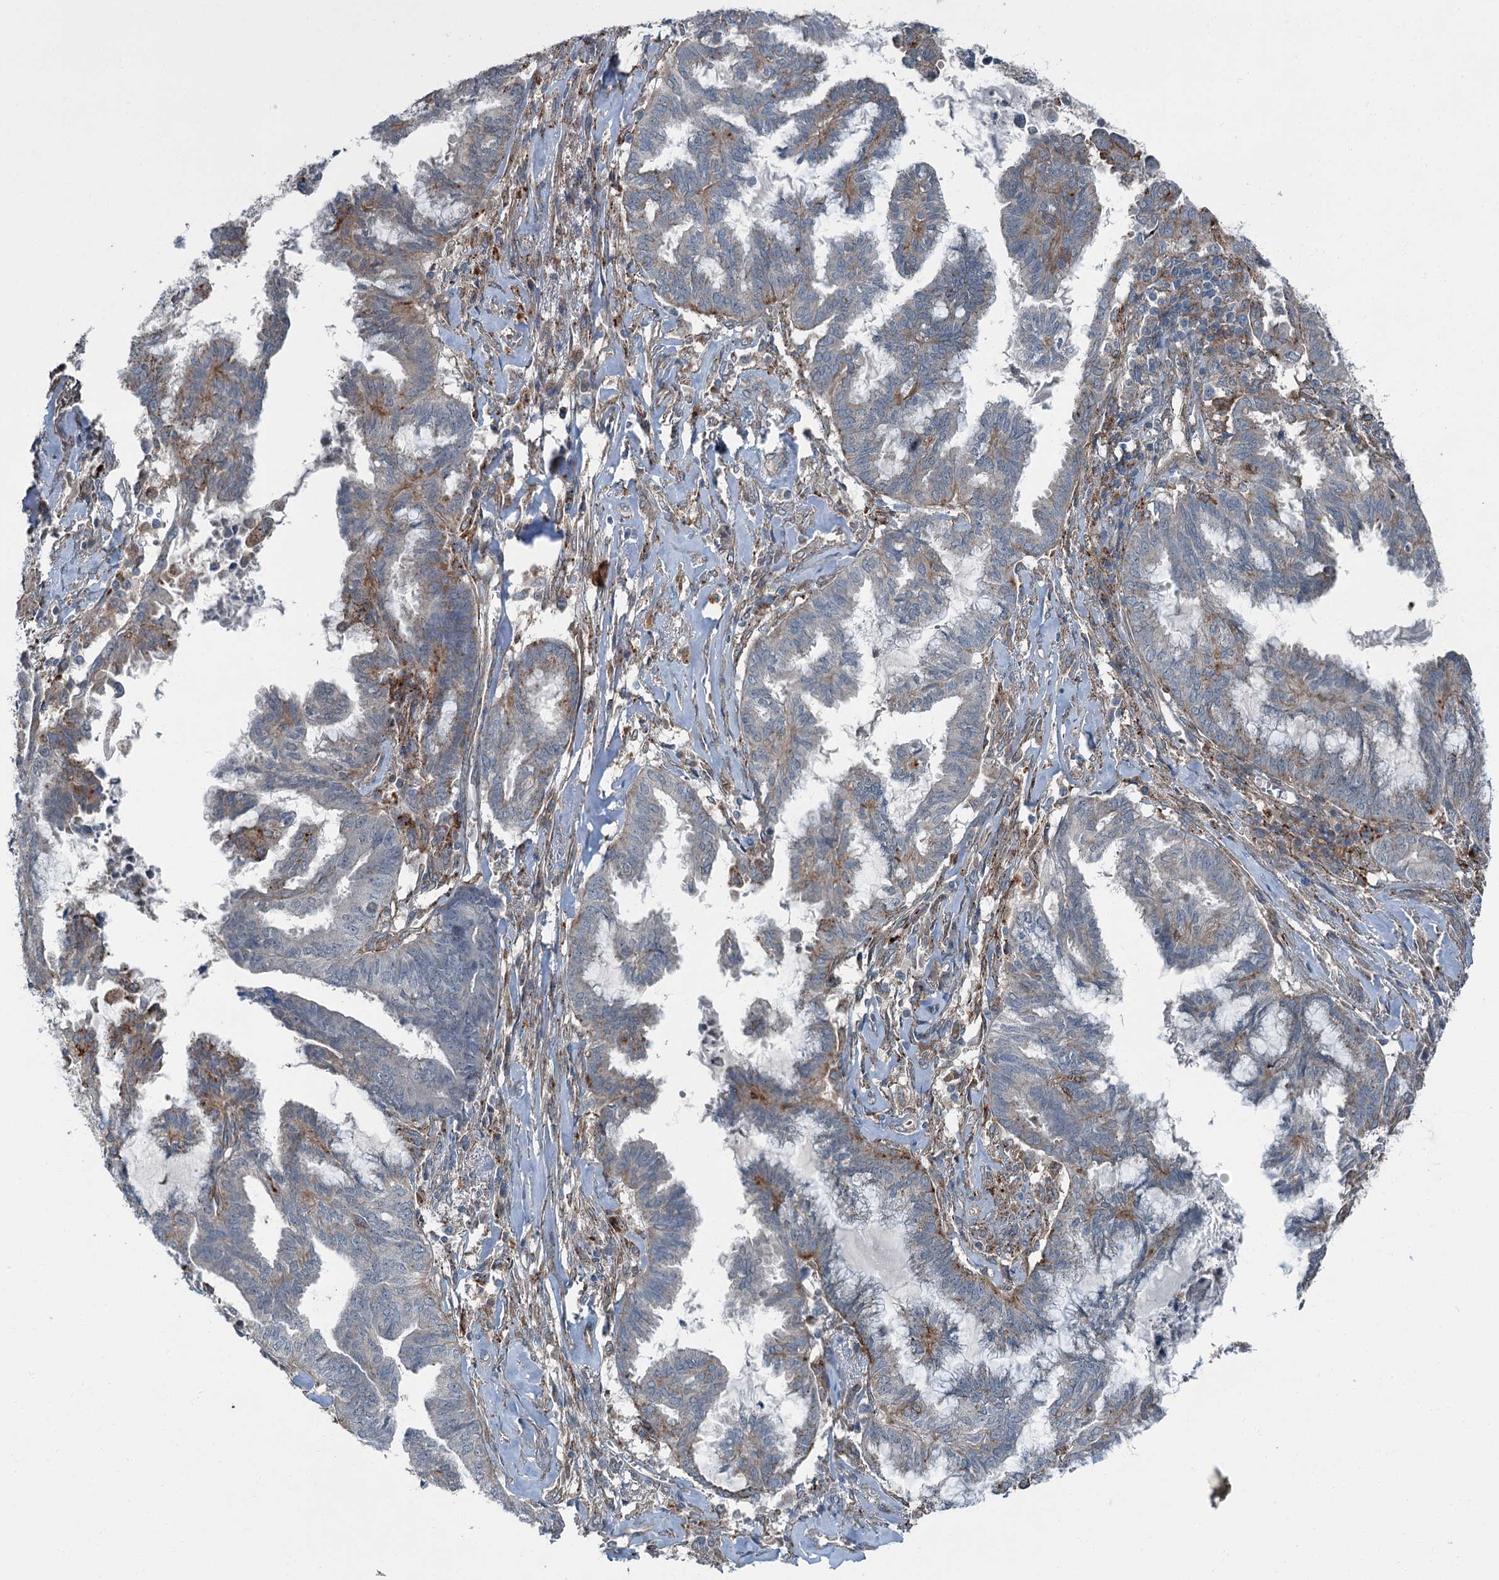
{"staining": {"intensity": "weak", "quantity": "25%-75%", "location": "cytoplasmic/membranous"}, "tissue": "endometrial cancer", "cell_type": "Tumor cells", "image_type": "cancer", "snomed": [{"axis": "morphology", "description": "Adenocarcinoma, NOS"}, {"axis": "topography", "description": "Endometrium"}], "caption": "Immunohistochemical staining of human endometrial cancer (adenocarcinoma) displays low levels of weak cytoplasmic/membranous expression in about 25%-75% of tumor cells. (IHC, brightfield microscopy, high magnification).", "gene": "AXL", "patient": {"sex": "female", "age": 86}}